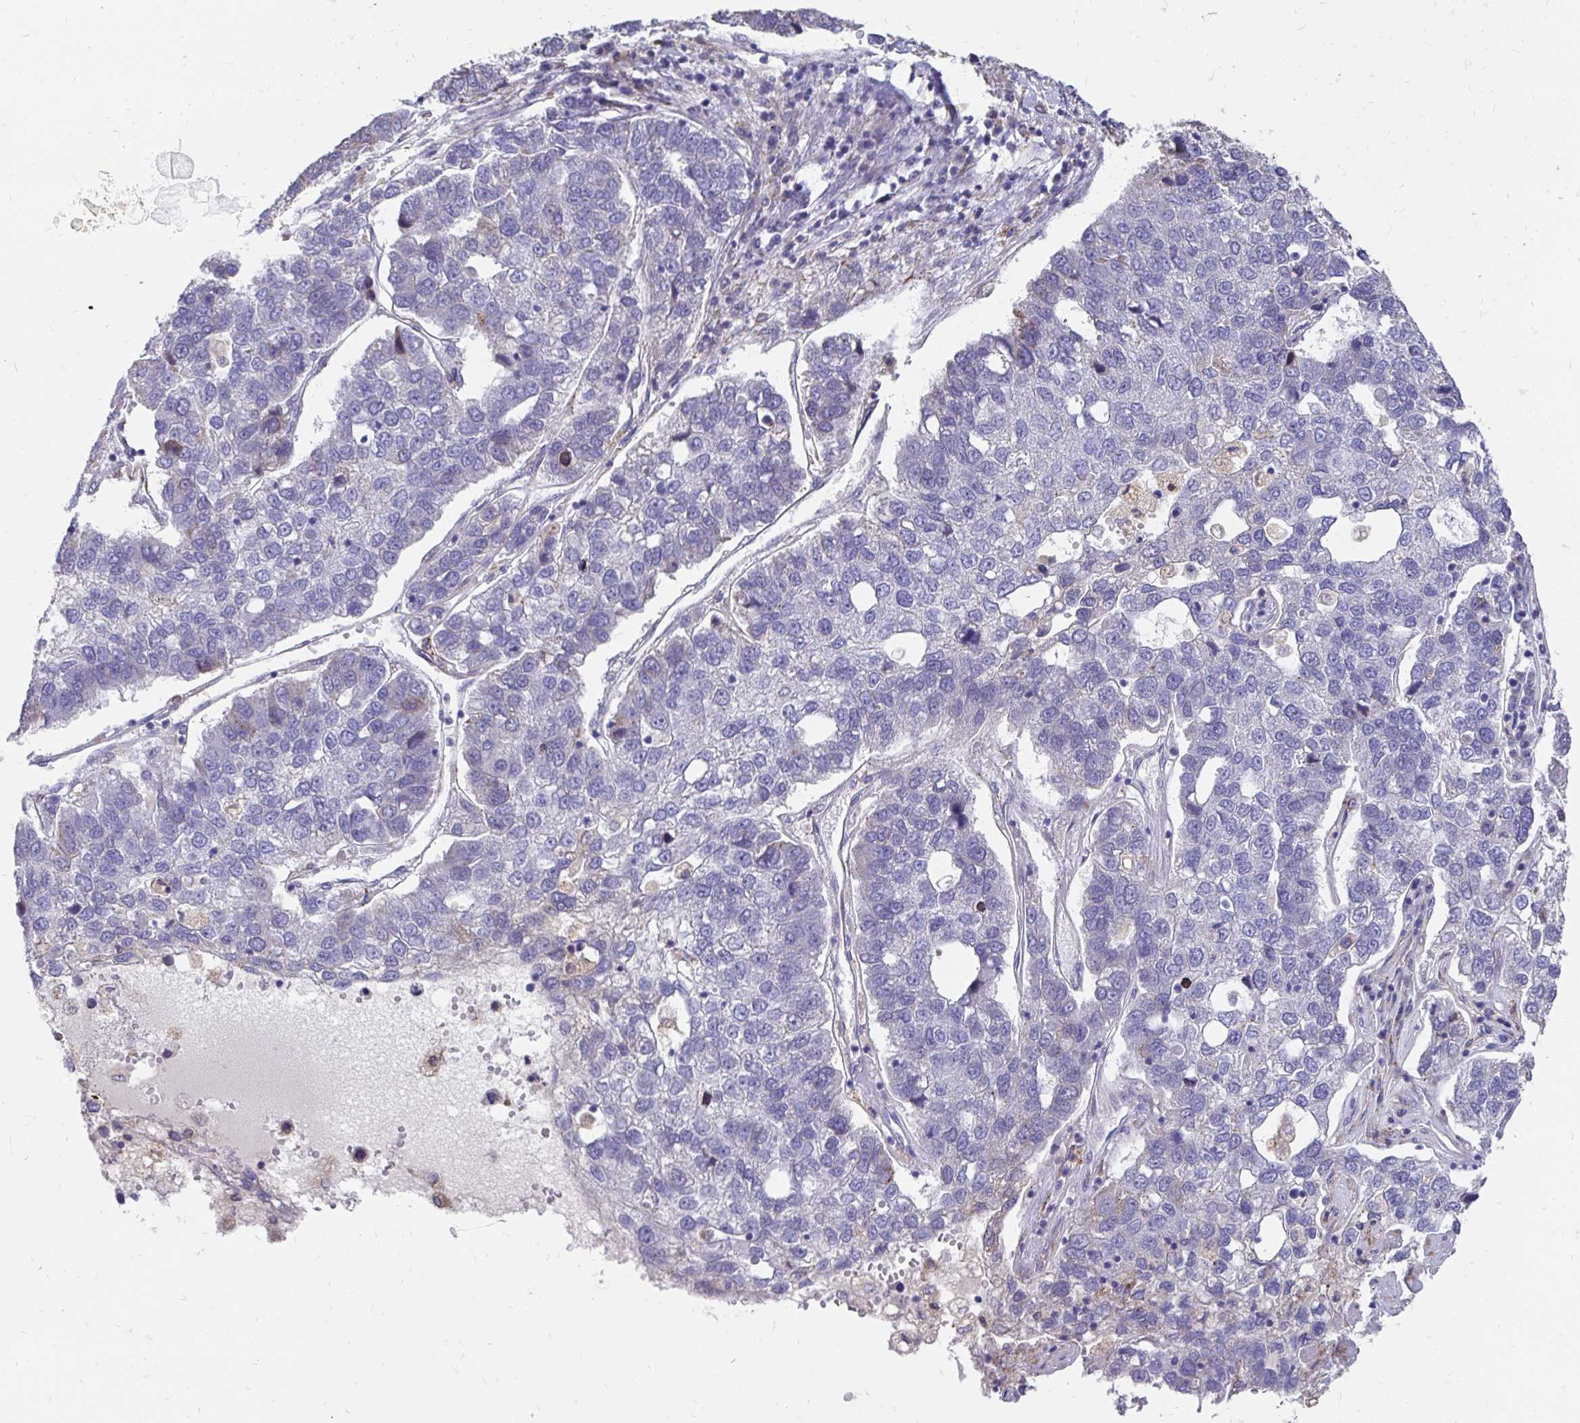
{"staining": {"intensity": "negative", "quantity": "none", "location": "none"}, "tissue": "pancreatic cancer", "cell_type": "Tumor cells", "image_type": "cancer", "snomed": [{"axis": "morphology", "description": "Adenocarcinoma, NOS"}, {"axis": "topography", "description": "Pancreas"}], "caption": "Immunohistochemical staining of human pancreatic adenocarcinoma shows no significant expression in tumor cells.", "gene": "CDKL1", "patient": {"sex": "female", "age": 61}}